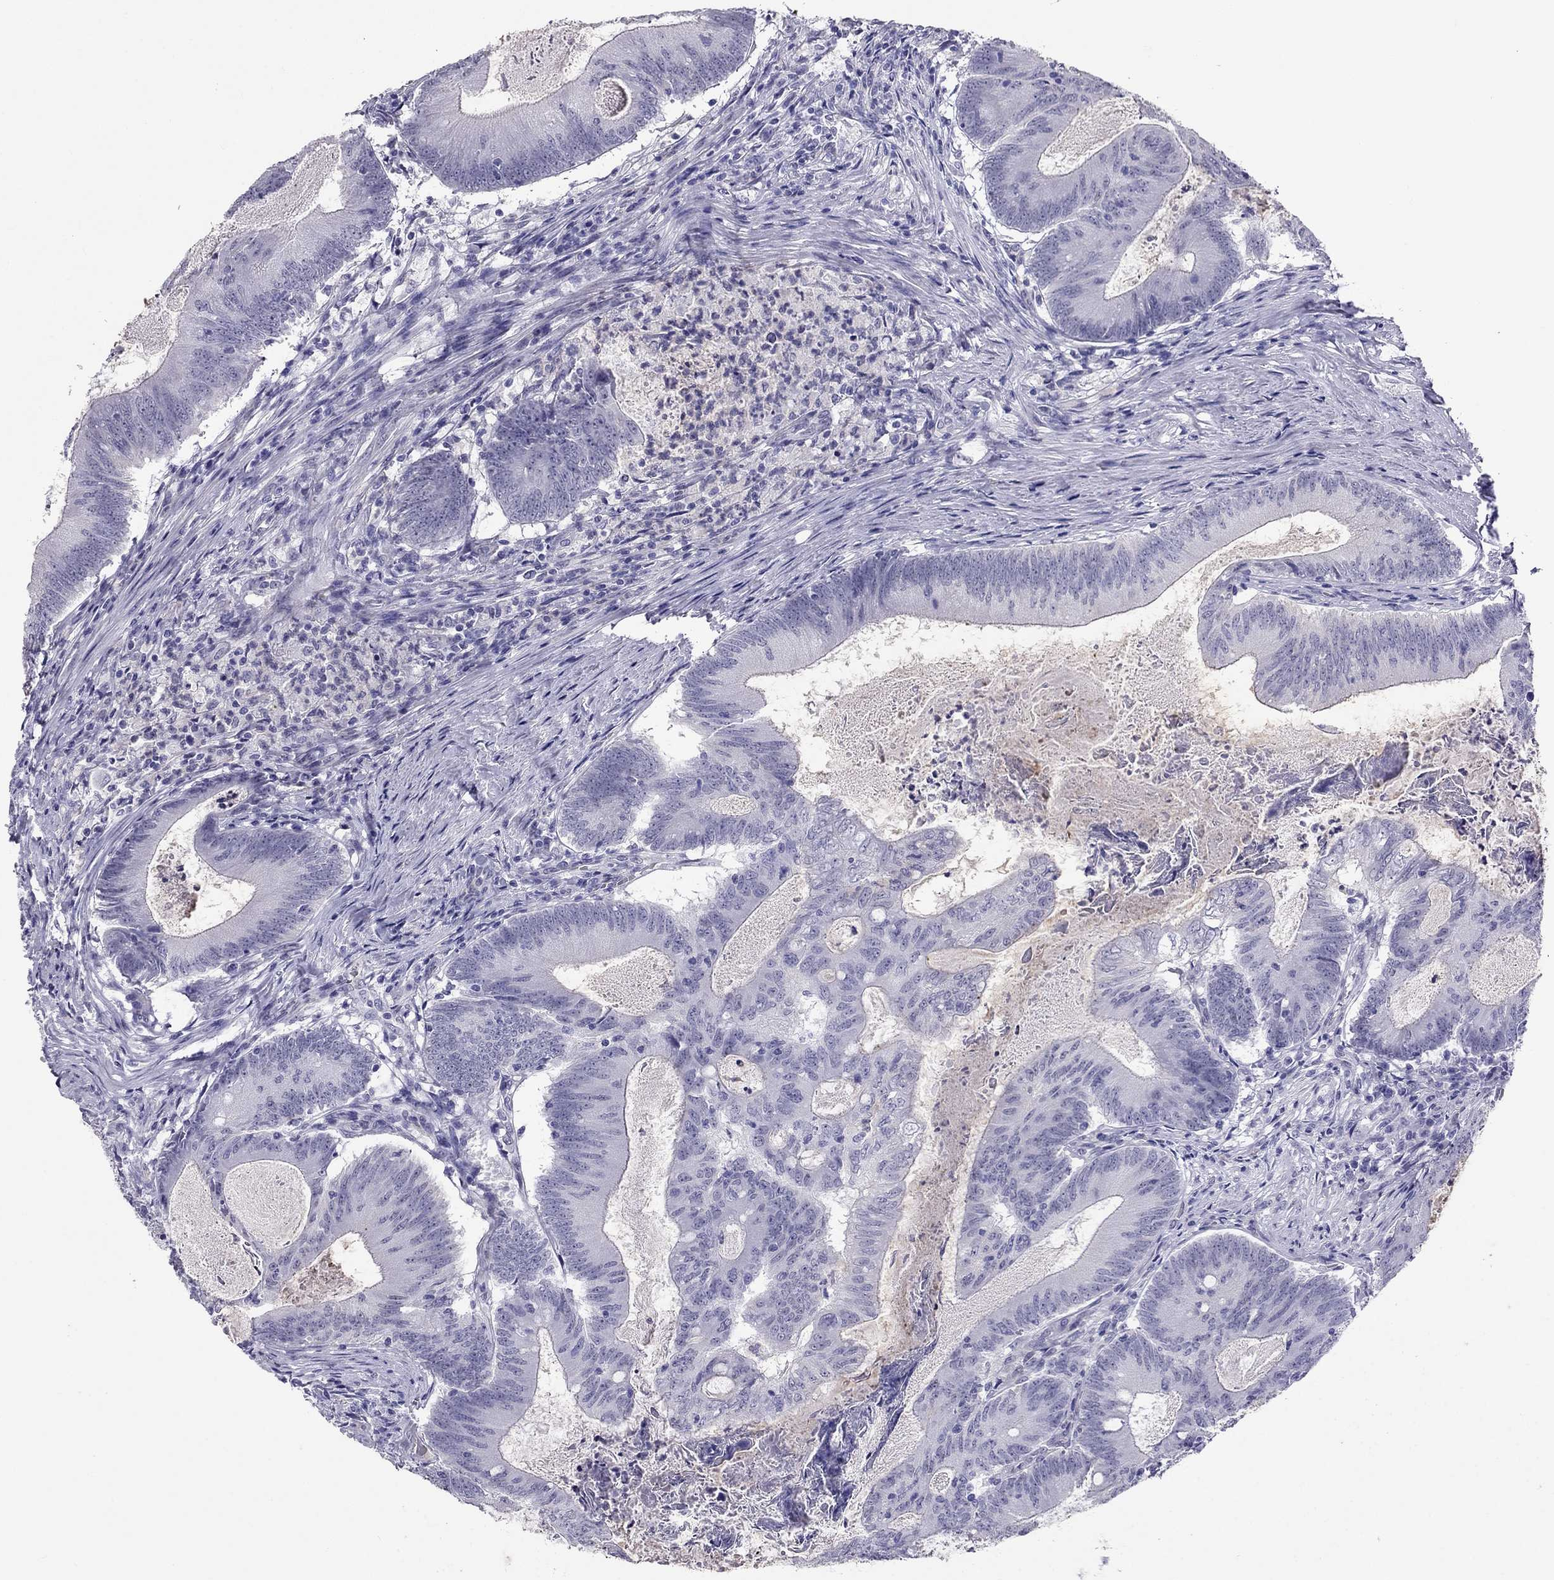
{"staining": {"intensity": "negative", "quantity": "none", "location": "none"}, "tissue": "colorectal cancer", "cell_type": "Tumor cells", "image_type": "cancer", "snomed": [{"axis": "morphology", "description": "Adenocarcinoma, NOS"}, {"axis": "topography", "description": "Colon"}], "caption": "DAB (3,3'-diaminobenzidine) immunohistochemical staining of colorectal adenocarcinoma displays no significant positivity in tumor cells.", "gene": "CROCC2", "patient": {"sex": "female", "age": 70}}